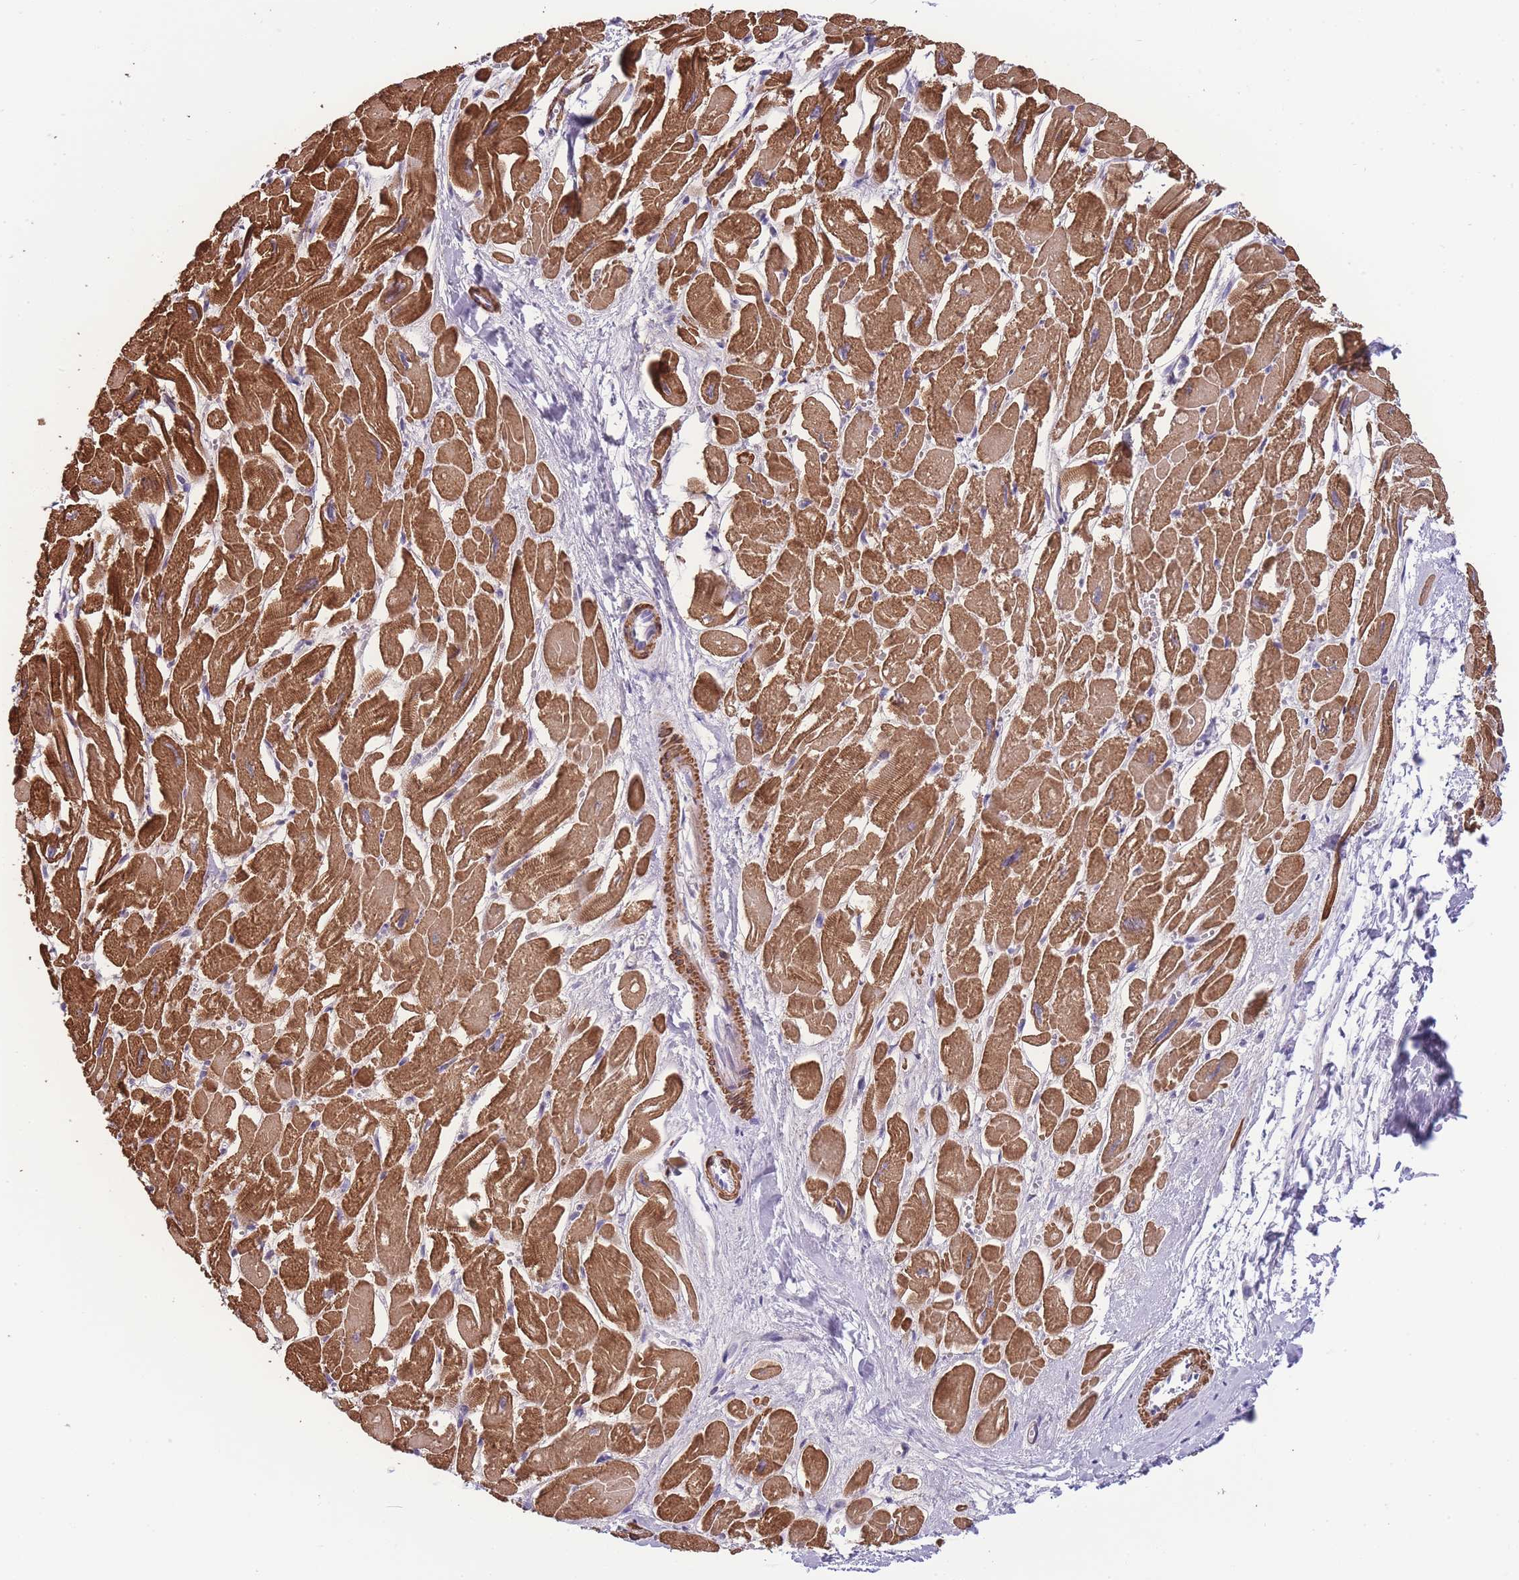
{"staining": {"intensity": "strong", "quantity": ">75%", "location": "cytoplasmic/membranous"}, "tissue": "heart muscle", "cell_type": "Cardiomyocytes", "image_type": "normal", "snomed": [{"axis": "morphology", "description": "Normal tissue, NOS"}, {"axis": "topography", "description": "Heart"}], "caption": "Protein expression analysis of benign human heart muscle reveals strong cytoplasmic/membranous expression in approximately >75% of cardiomyocytes.", "gene": "FAM124A", "patient": {"sex": "male", "age": 54}}